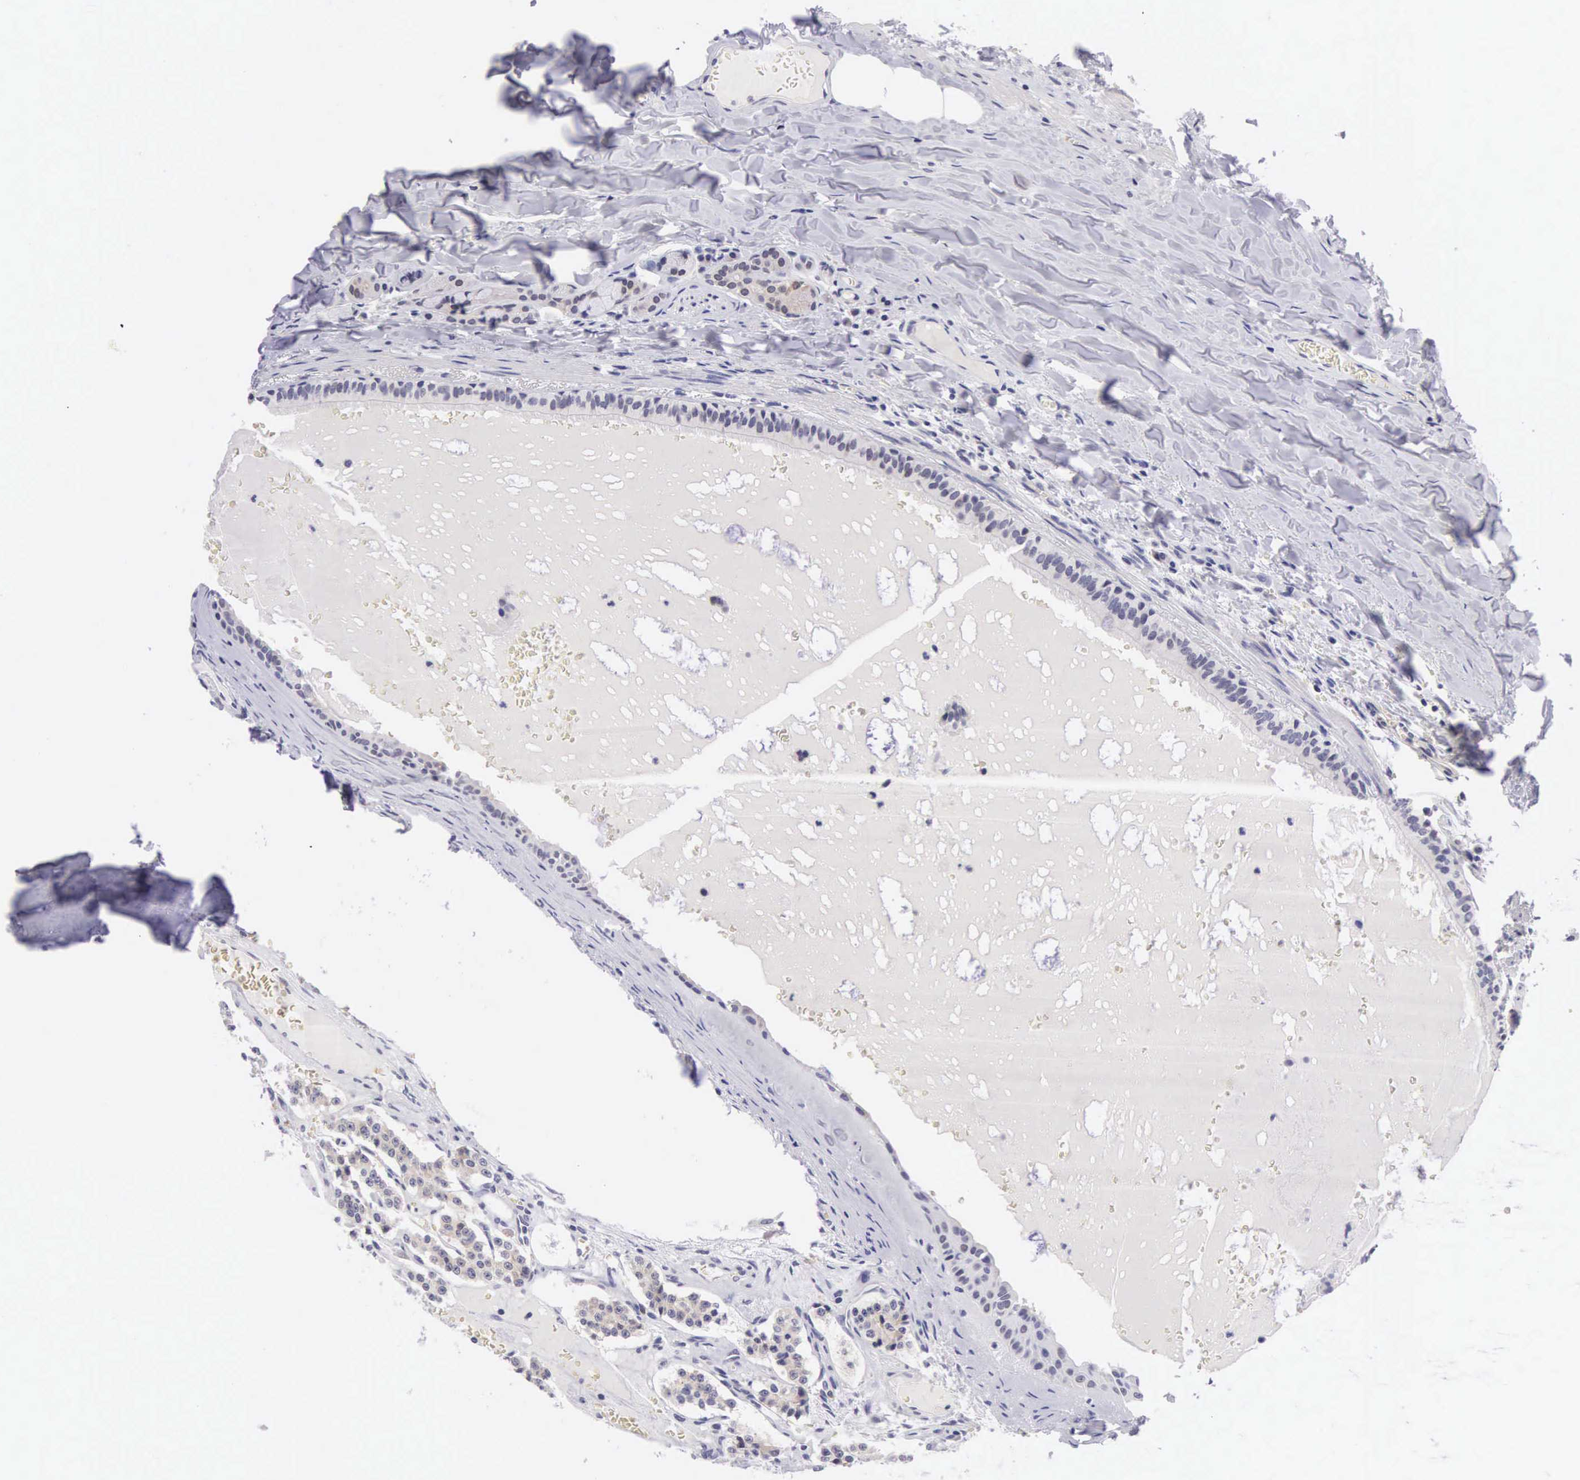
{"staining": {"intensity": "weak", "quantity": "25%-75%", "location": "cytoplasmic/membranous"}, "tissue": "carcinoid", "cell_type": "Tumor cells", "image_type": "cancer", "snomed": [{"axis": "morphology", "description": "Carcinoid, malignant, NOS"}, {"axis": "topography", "description": "Bronchus"}], "caption": "Weak cytoplasmic/membranous protein expression is identified in approximately 25%-75% of tumor cells in carcinoid.", "gene": "SOX11", "patient": {"sex": "male", "age": 55}}